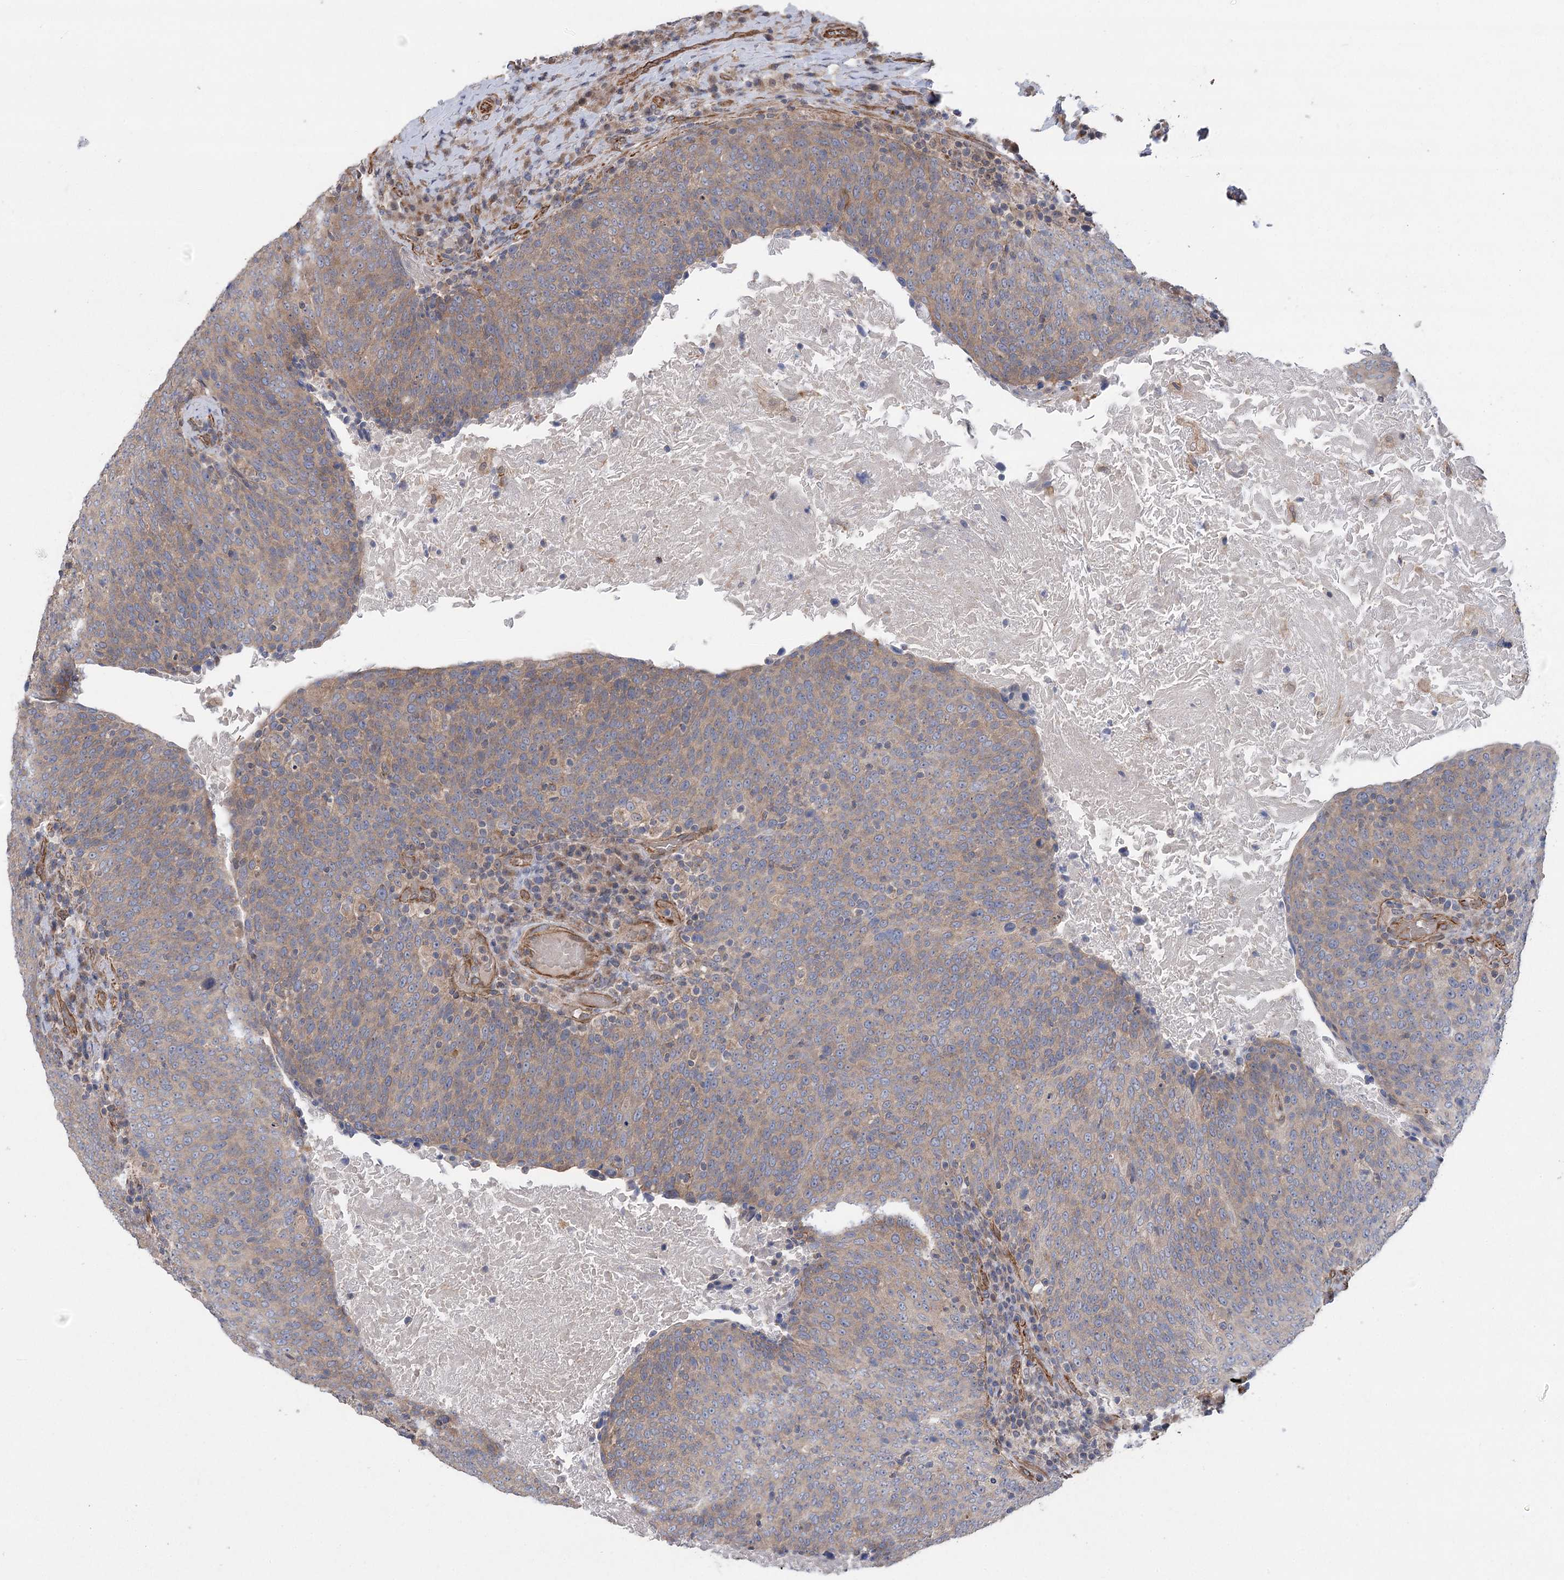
{"staining": {"intensity": "weak", "quantity": "25%-75%", "location": "cytoplasmic/membranous"}, "tissue": "head and neck cancer", "cell_type": "Tumor cells", "image_type": "cancer", "snomed": [{"axis": "morphology", "description": "Squamous cell carcinoma, NOS"}, {"axis": "morphology", "description": "Squamous cell carcinoma, metastatic, NOS"}, {"axis": "topography", "description": "Lymph node"}, {"axis": "topography", "description": "Head-Neck"}], "caption": "A high-resolution histopathology image shows immunohistochemistry staining of head and neck cancer (squamous cell carcinoma), which exhibits weak cytoplasmic/membranous staining in approximately 25%-75% of tumor cells. Nuclei are stained in blue.", "gene": "RWDD4", "patient": {"sex": "male", "age": 62}}